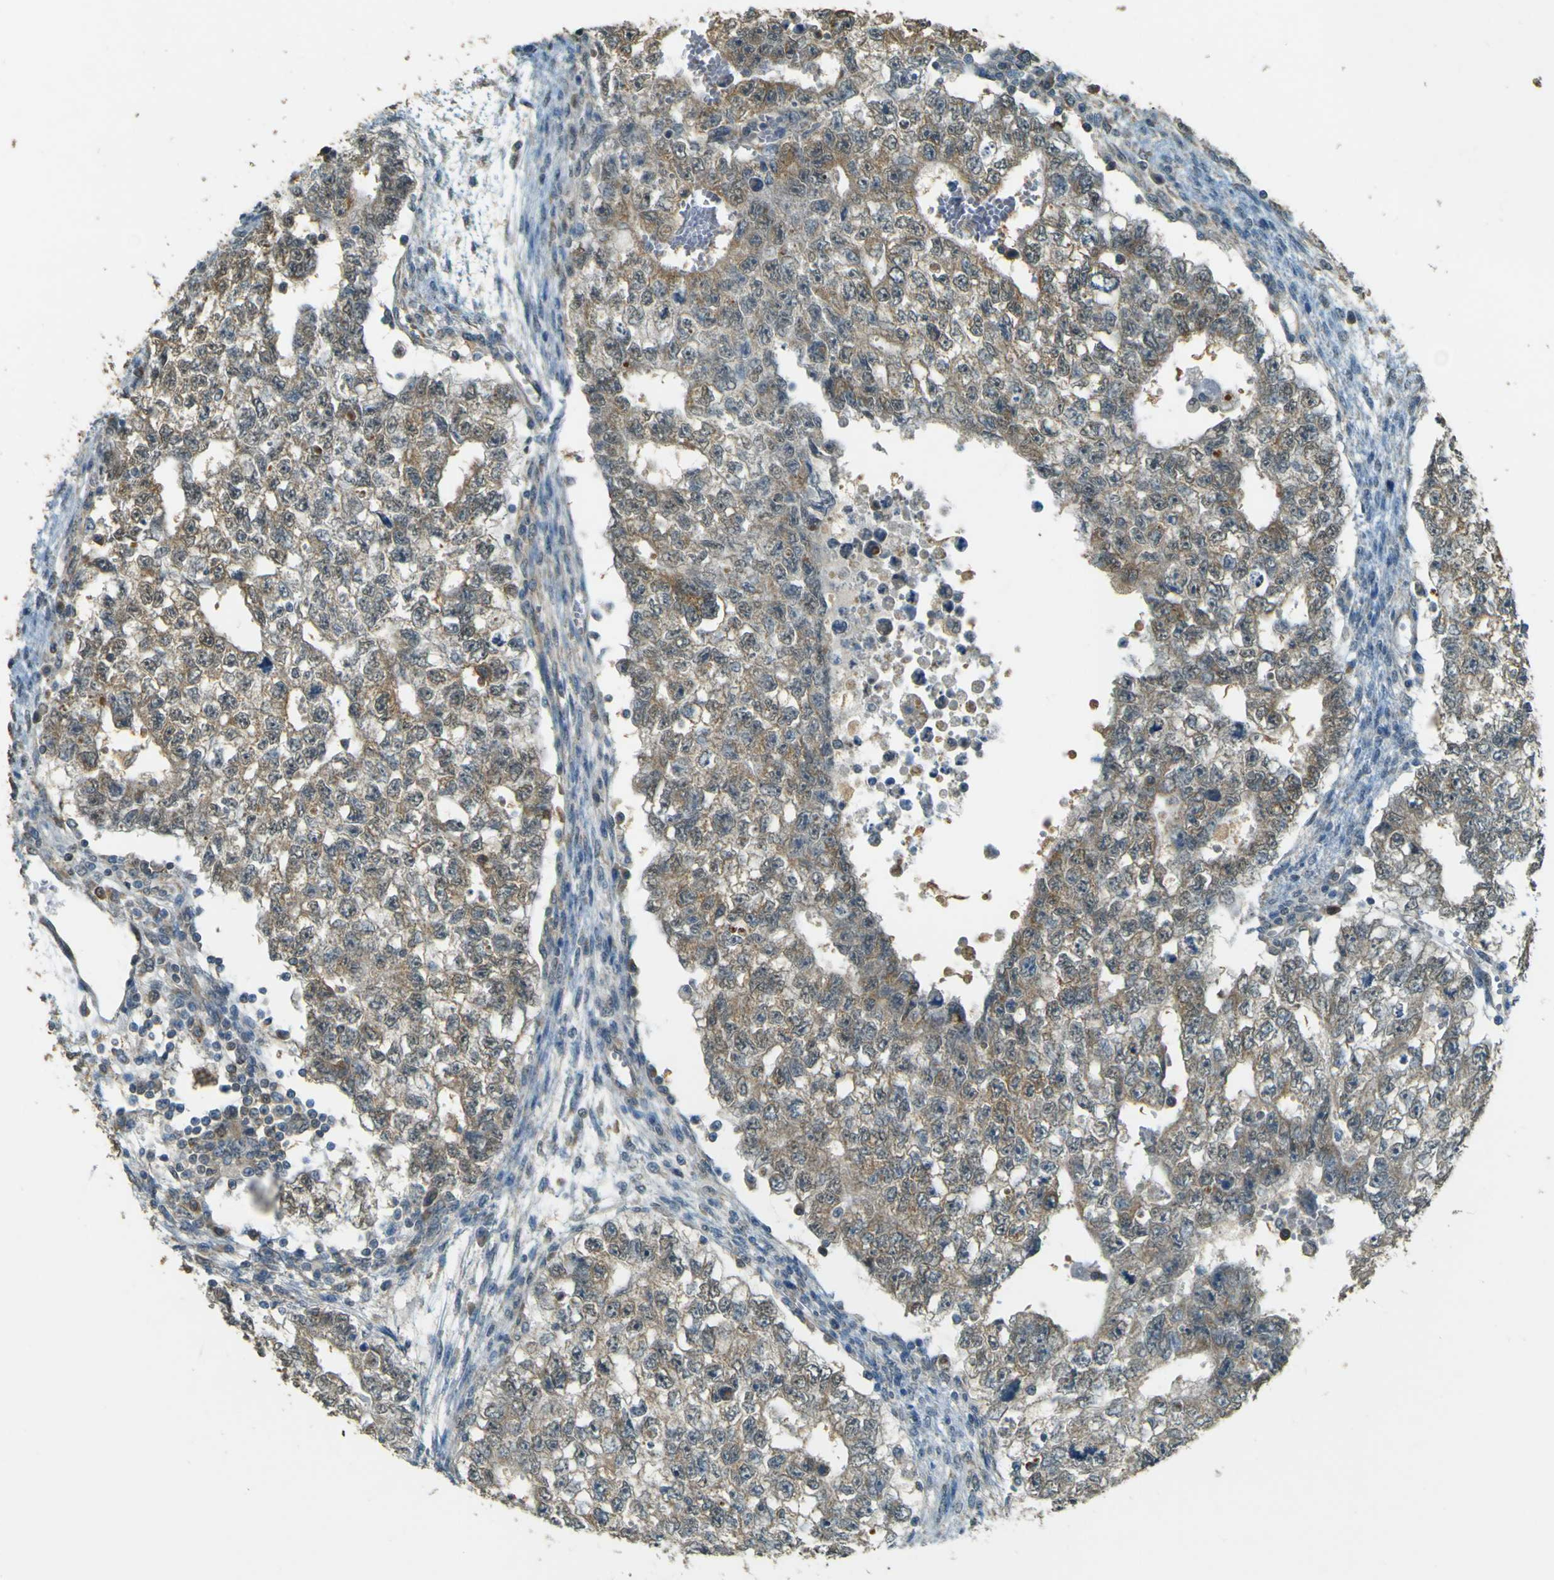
{"staining": {"intensity": "weak", "quantity": ">75%", "location": "cytoplasmic/membranous"}, "tissue": "testis cancer", "cell_type": "Tumor cells", "image_type": "cancer", "snomed": [{"axis": "morphology", "description": "Seminoma, NOS"}, {"axis": "morphology", "description": "Carcinoma, Embryonal, NOS"}, {"axis": "topography", "description": "Testis"}], "caption": "Brown immunohistochemical staining in human testis cancer (seminoma) exhibits weak cytoplasmic/membranous staining in about >75% of tumor cells.", "gene": "GOLGA1", "patient": {"sex": "male", "age": 38}}